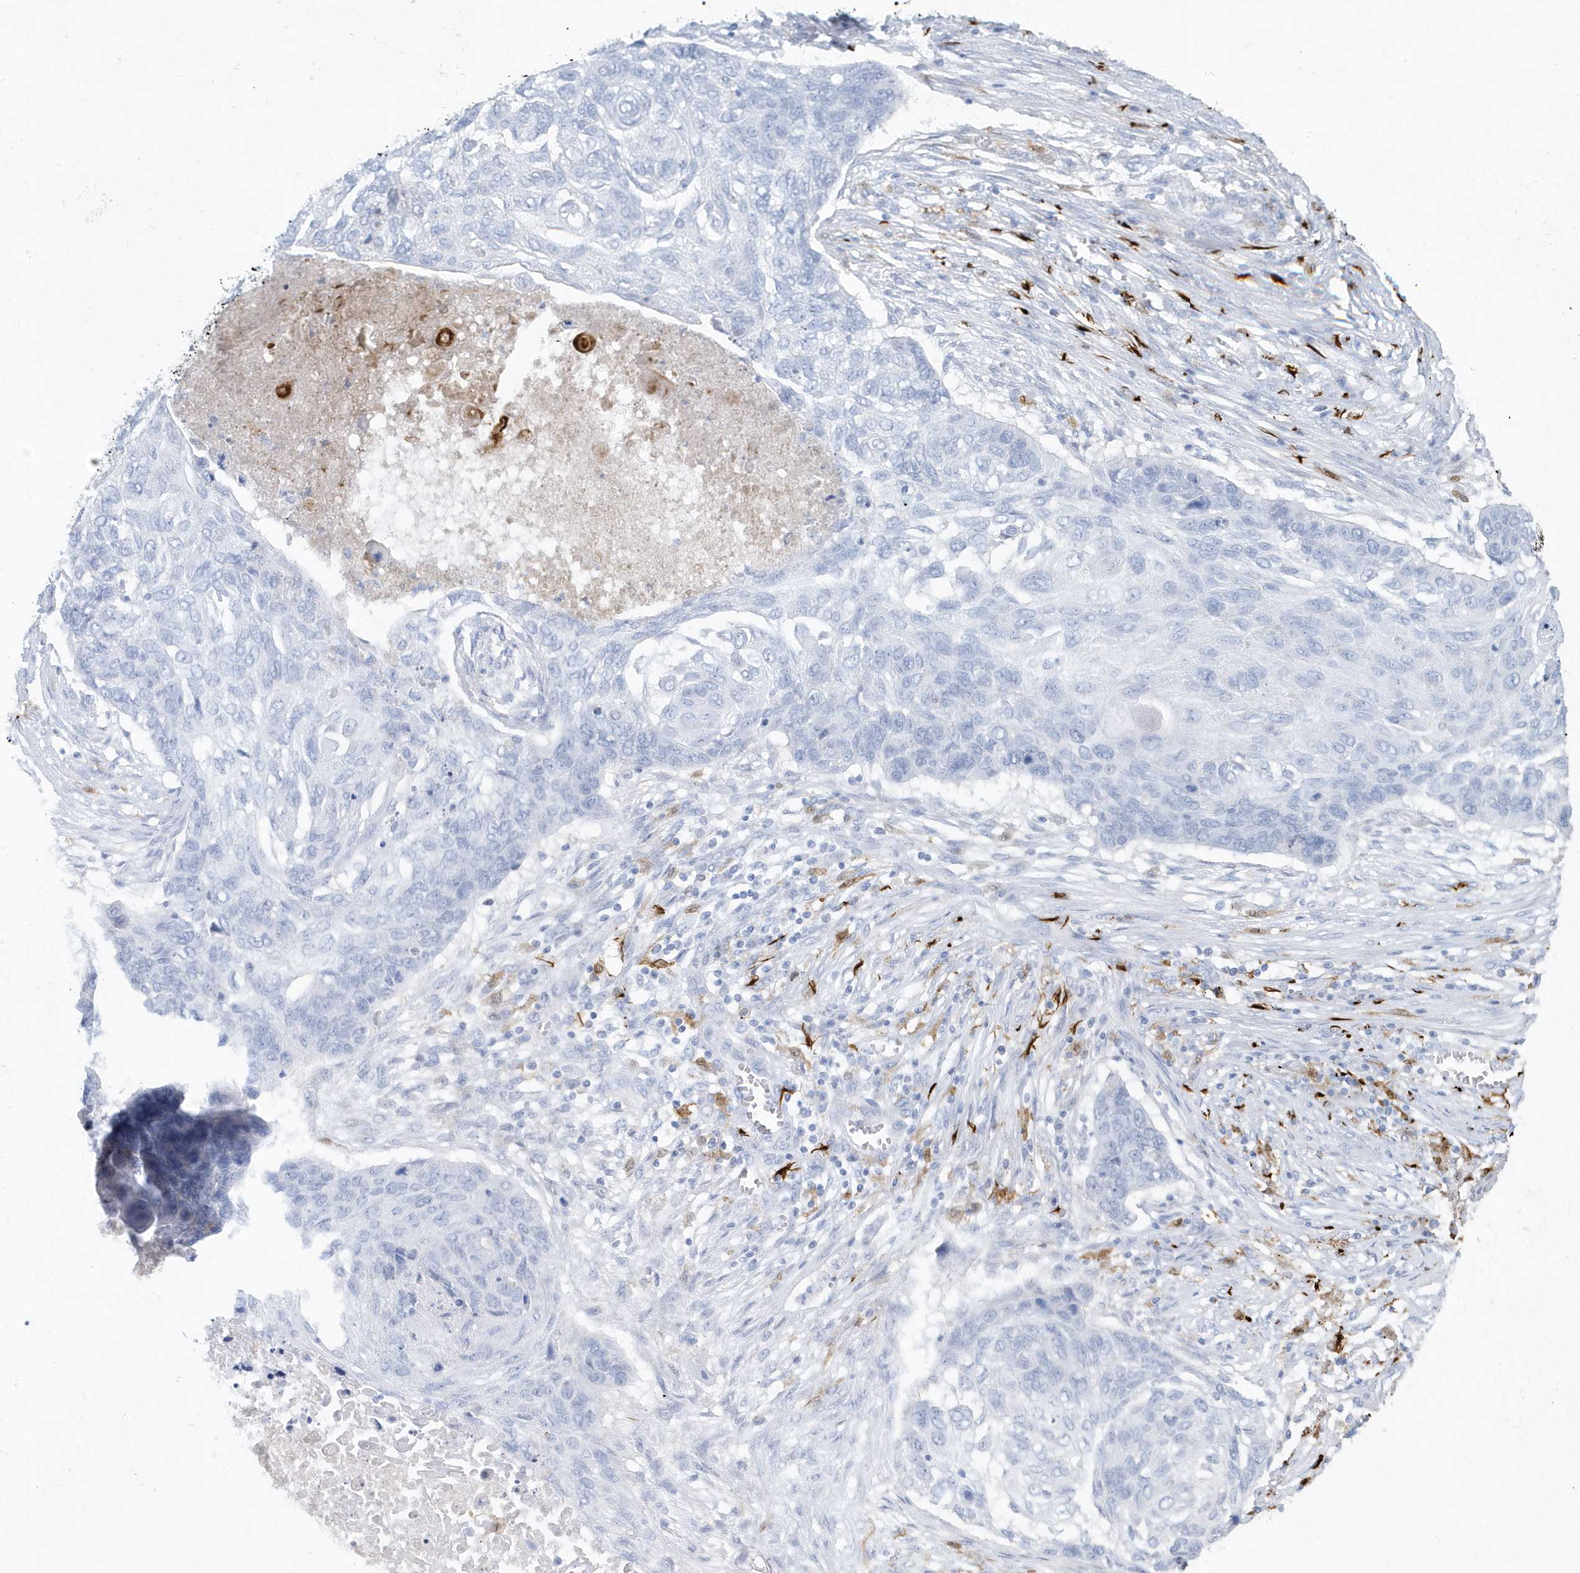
{"staining": {"intensity": "negative", "quantity": "none", "location": "none"}, "tissue": "lung cancer", "cell_type": "Tumor cells", "image_type": "cancer", "snomed": [{"axis": "morphology", "description": "Squamous cell carcinoma, NOS"}, {"axis": "topography", "description": "Lung"}], "caption": "High magnification brightfield microscopy of lung cancer (squamous cell carcinoma) stained with DAB (3,3'-diaminobenzidine) (brown) and counterstained with hematoxylin (blue): tumor cells show no significant staining. (Brightfield microscopy of DAB (3,3'-diaminobenzidine) immunohistochemistry at high magnification).", "gene": "FAM98A", "patient": {"sex": "female", "age": 63}}